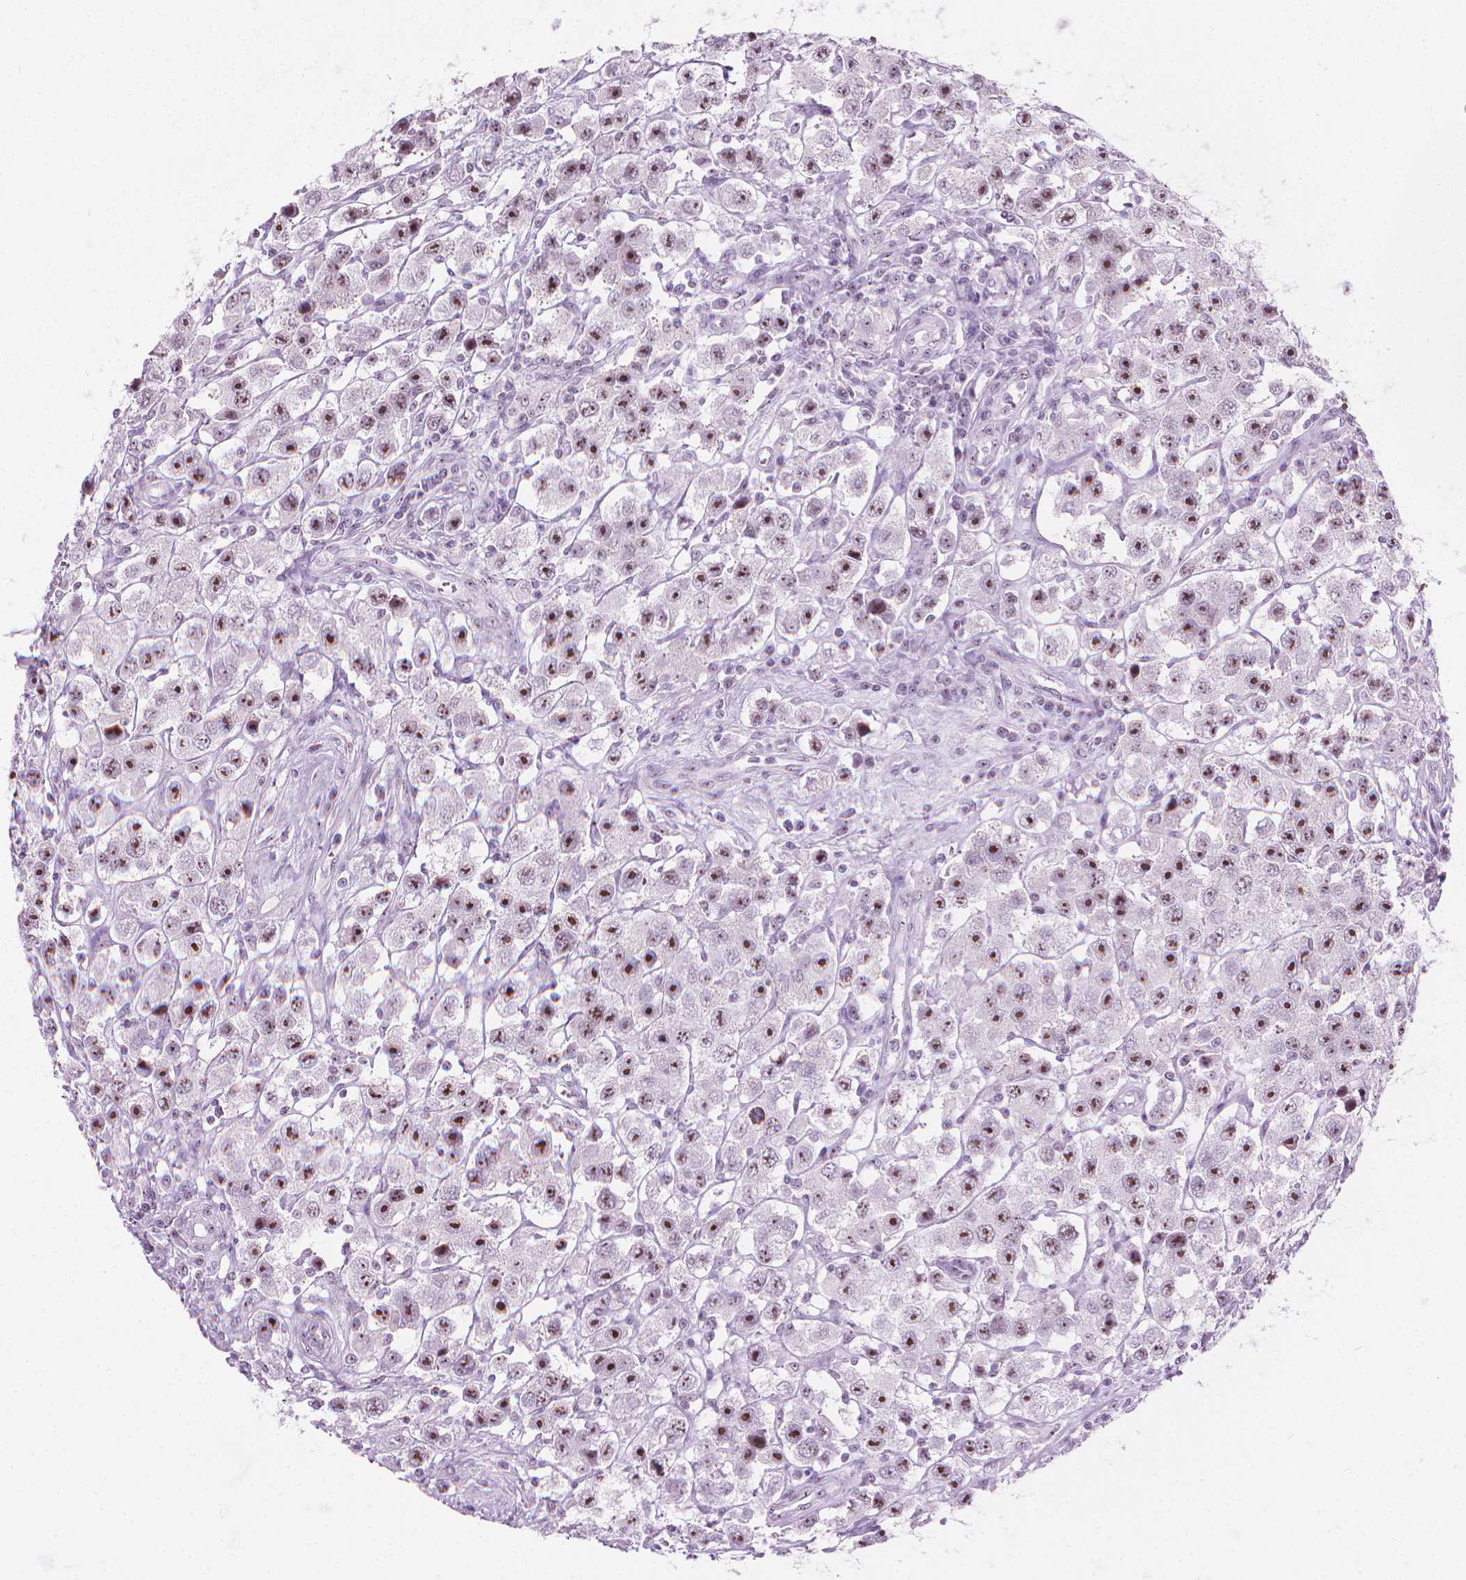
{"staining": {"intensity": "strong", "quantity": "25%-75%", "location": "nuclear"}, "tissue": "testis cancer", "cell_type": "Tumor cells", "image_type": "cancer", "snomed": [{"axis": "morphology", "description": "Seminoma, NOS"}, {"axis": "topography", "description": "Testis"}], "caption": "A brown stain shows strong nuclear staining of a protein in testis cancer (seminoma) tumor cells.", "gene": "NOL7", "patient": {"sex": "male", "age": 45}}